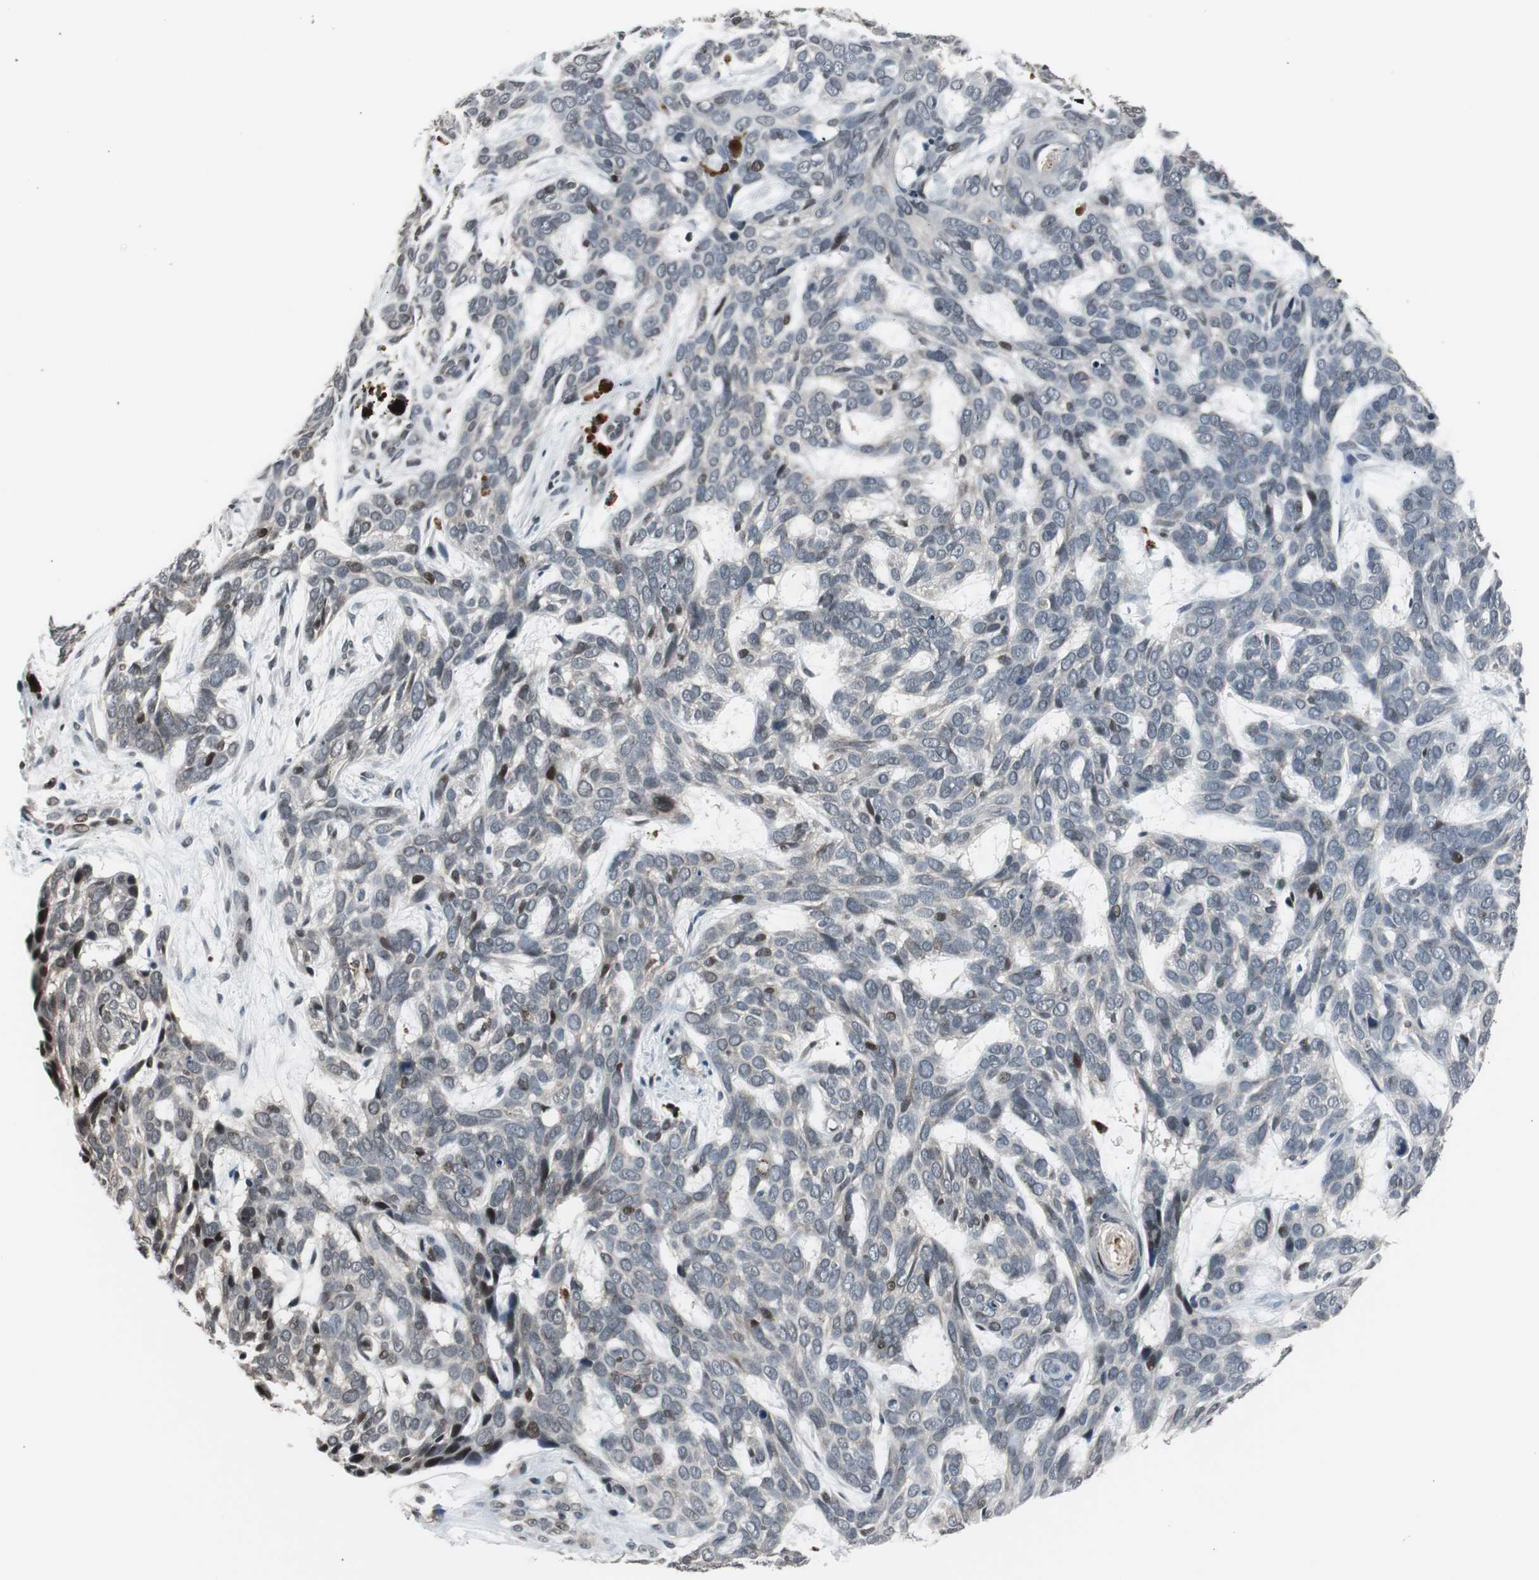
{"staining": {"intensity": "moderate", "quantity": "<25%", "location": "nuclear"}, "tissue": "skin cancer", "cell_type": "Tumor cells", "image_type": "cancer", "snomed": [{"axis": "morphology", "description": "Basal cell carcinoma"}, {"axis": "topography", "description": "Skin"}], "caption": "A brown stain shows moderate nuclear staining of a protein in human skin basal cell carcinoma tumor cells.", "gene": "BOLA1", "patient": {"sex": "male", "age": 87}}